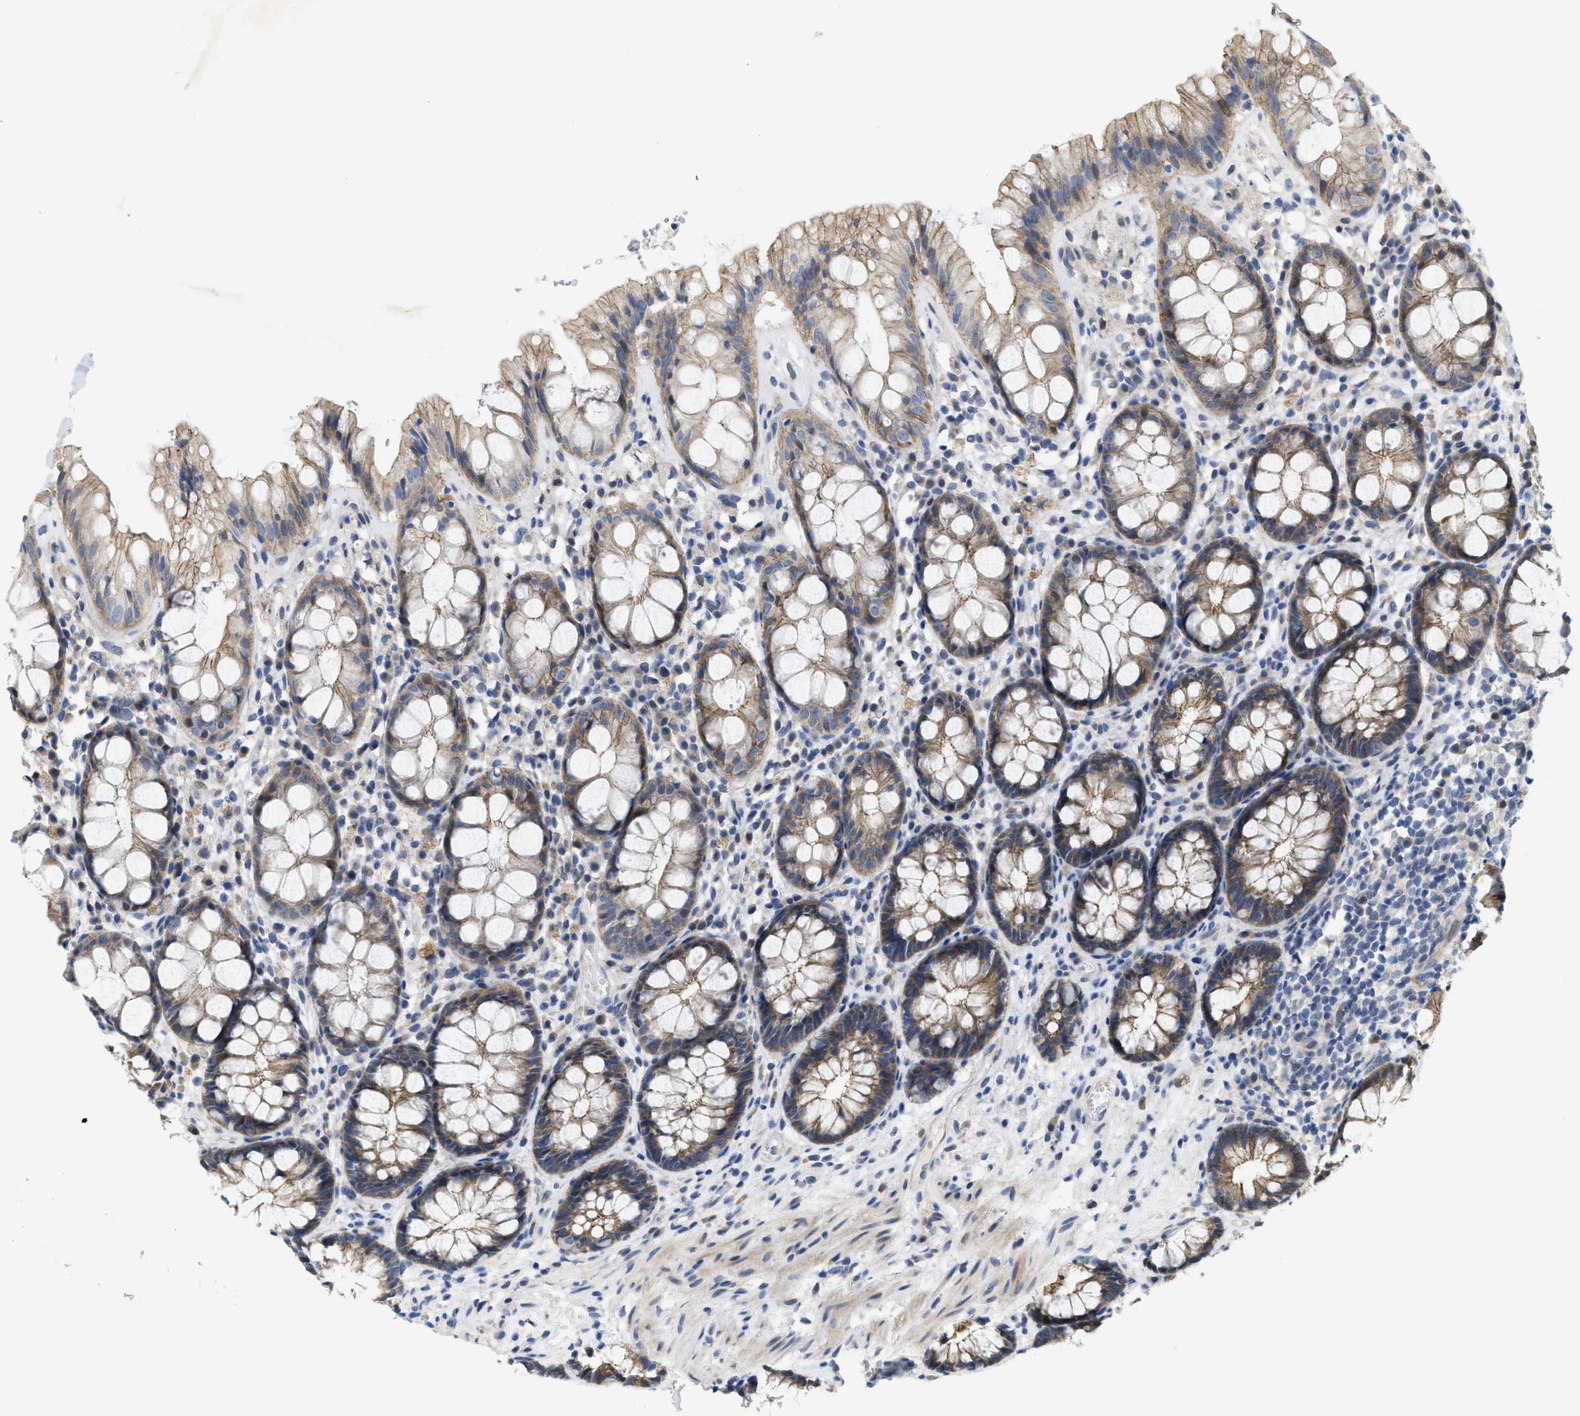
{"staining": {"intensity": "moderate", "quantity": ">75%", "location": "cytoplasmic/membranous"}, "tissue": "rectum", "cell_type": "Glandular cells", "image_type": "normal", "snomed": [{"axis": "morphology", "description": "Normal tissue, NOS"}, {"axis": "topography", "description": "Rectum"}], "caption": "The histopathology image exhibits a brown stain indicating the presence of a protein in the cytoplasmic/membranous of glandular cells in rectum. (DAB = brown stain, brightfield microscopy at high magnification).", "gene": "CDPF1", "patient": {"sex": "male", "age": 64}}